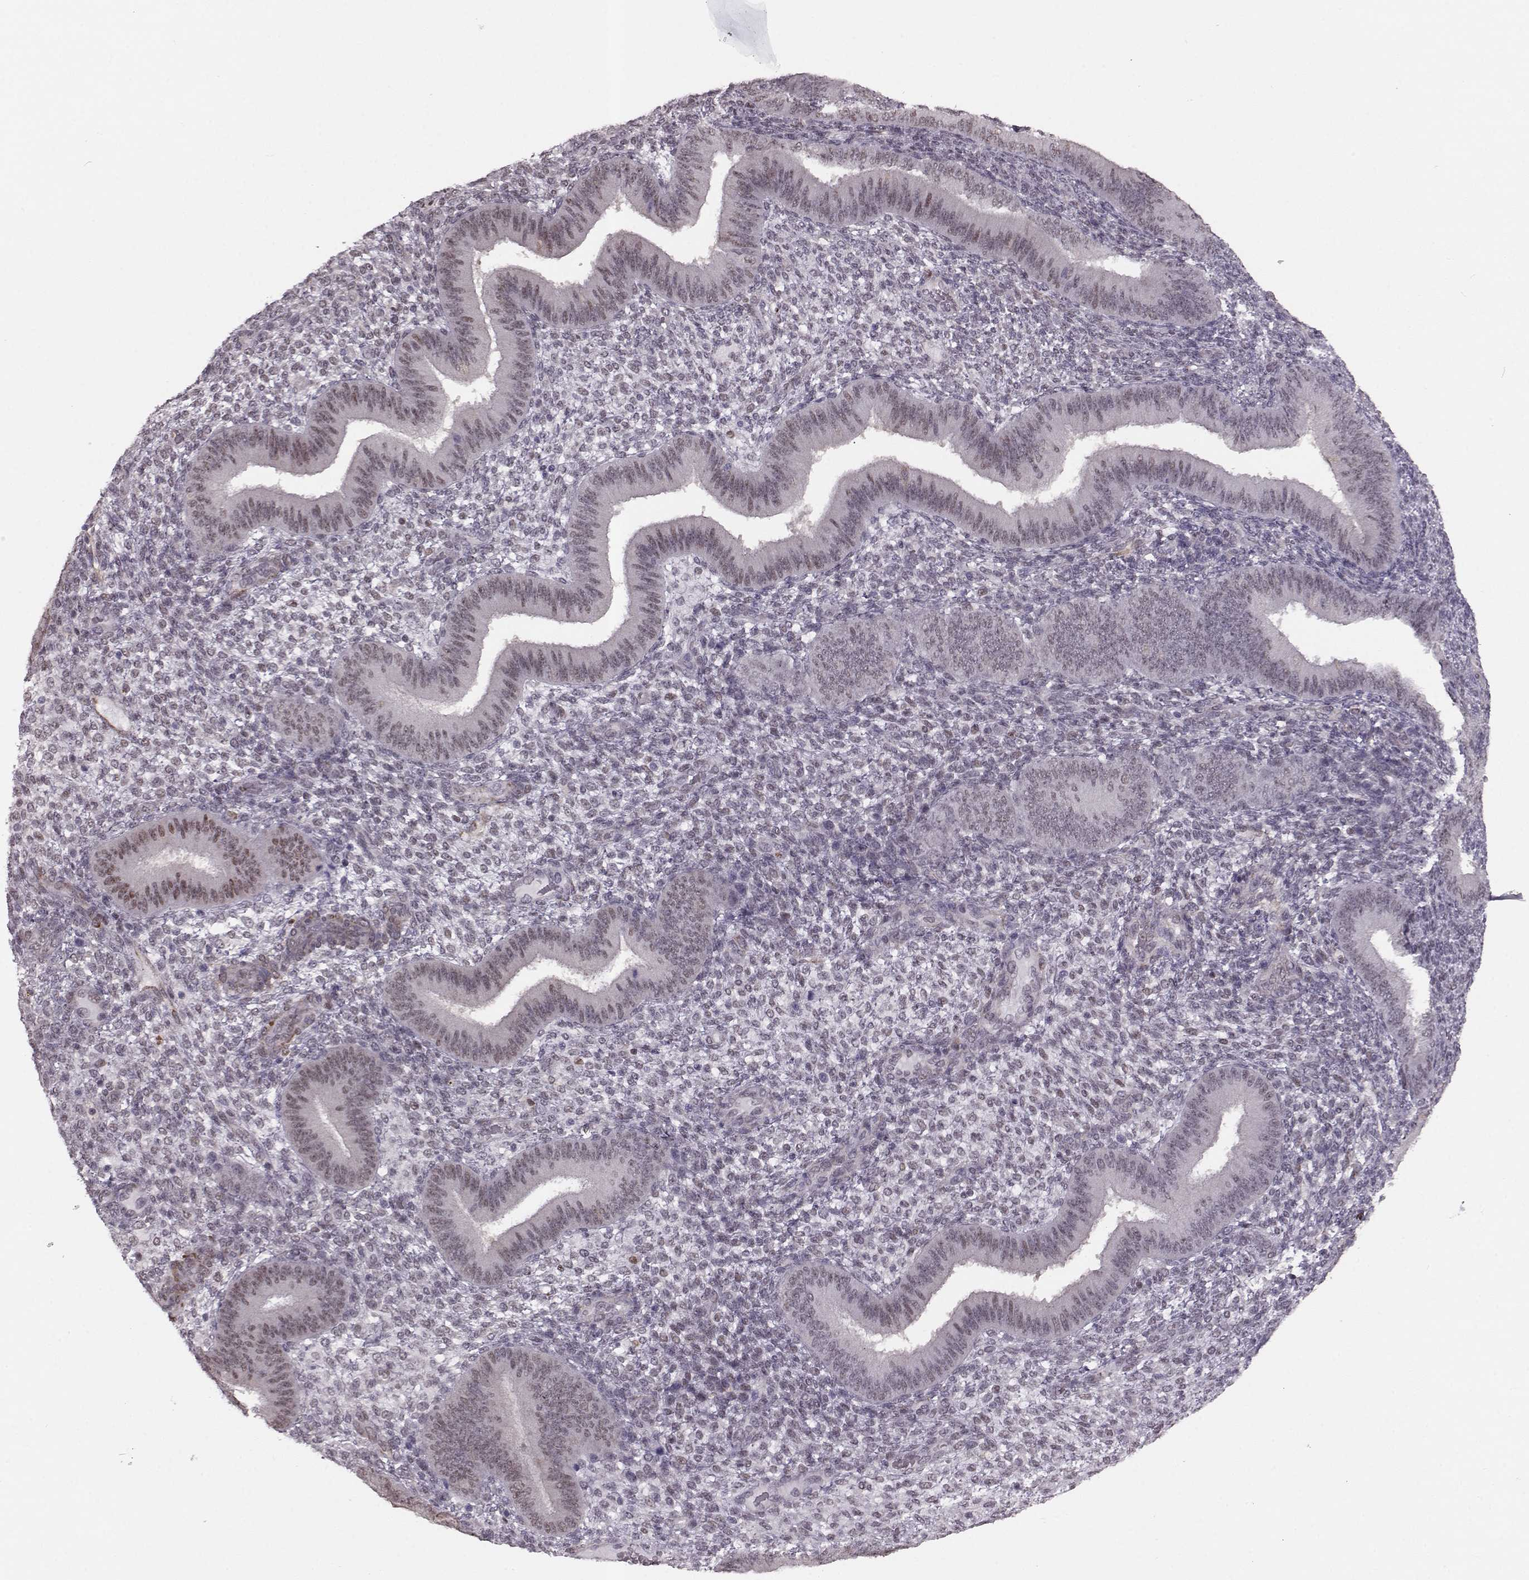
{"staining": {"intensity": "weak", "quantity": "<25%", "location": "nuclear"}, "tissue": "endometrium", "cell_type": "Cells in endometrial stroma", "image_type": "normal", "snomed": [{"axis": "morphology", "description": "Normal tissue, NOS"}, {"axis": "topography", "description": "Endometrium"}], "caption": "This is an immunohistochemistry photomicrograph of benign endometrium. There is no staining in cells in endometrial stroma.", "gene": "KLF6", "patient": {"sex": "female", "age": 39}}